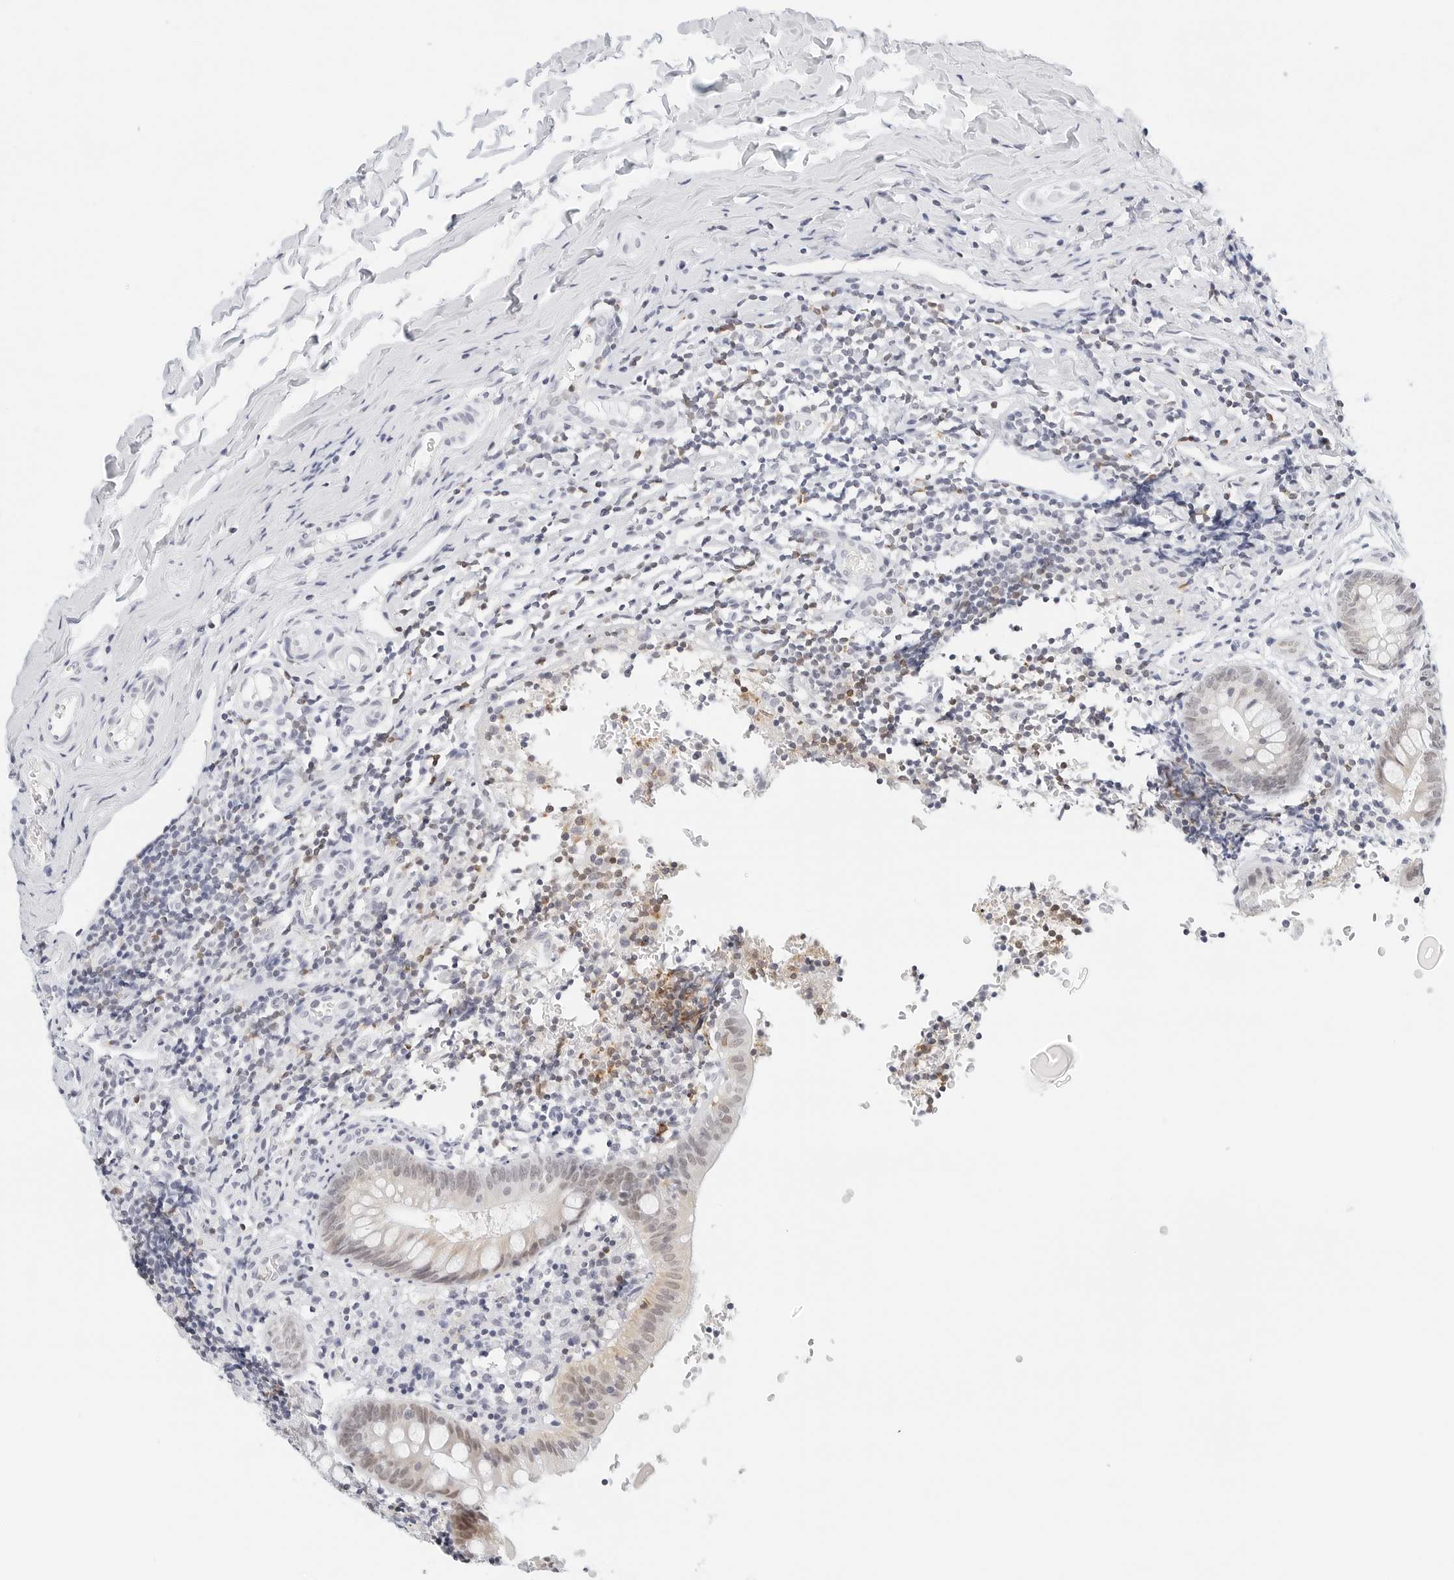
{"staining": {"intensity": "moderate", "quantity": "25%-75%", "location": "cytoplasmic/membranous,nuclear"}, "tissue": "appendix", "cell_type": "Glandular cells", "image_type": "normal", "snomed": [{"axis": "morphology", "description": "Normal tissue, NOS"}, {"axis": "topography", "description": "Appendix"}], "caption": "Immunohistochemistry staining of benign appendix, which exhibits medium levels of moderate cytoplasmic/membranous,nuclear staining in approximately 25%-75% of glandular cells indicating moderate cytoplasmic/membranous,nuclear protein expression. The staining was performed using DAB (3,3'-diaminobenzidine) (brown) for protein detection and nuclei were counterstained in hematoxylin (blue).", "gene": "CD22", "patient": {"sex": "male", "age": 8}}